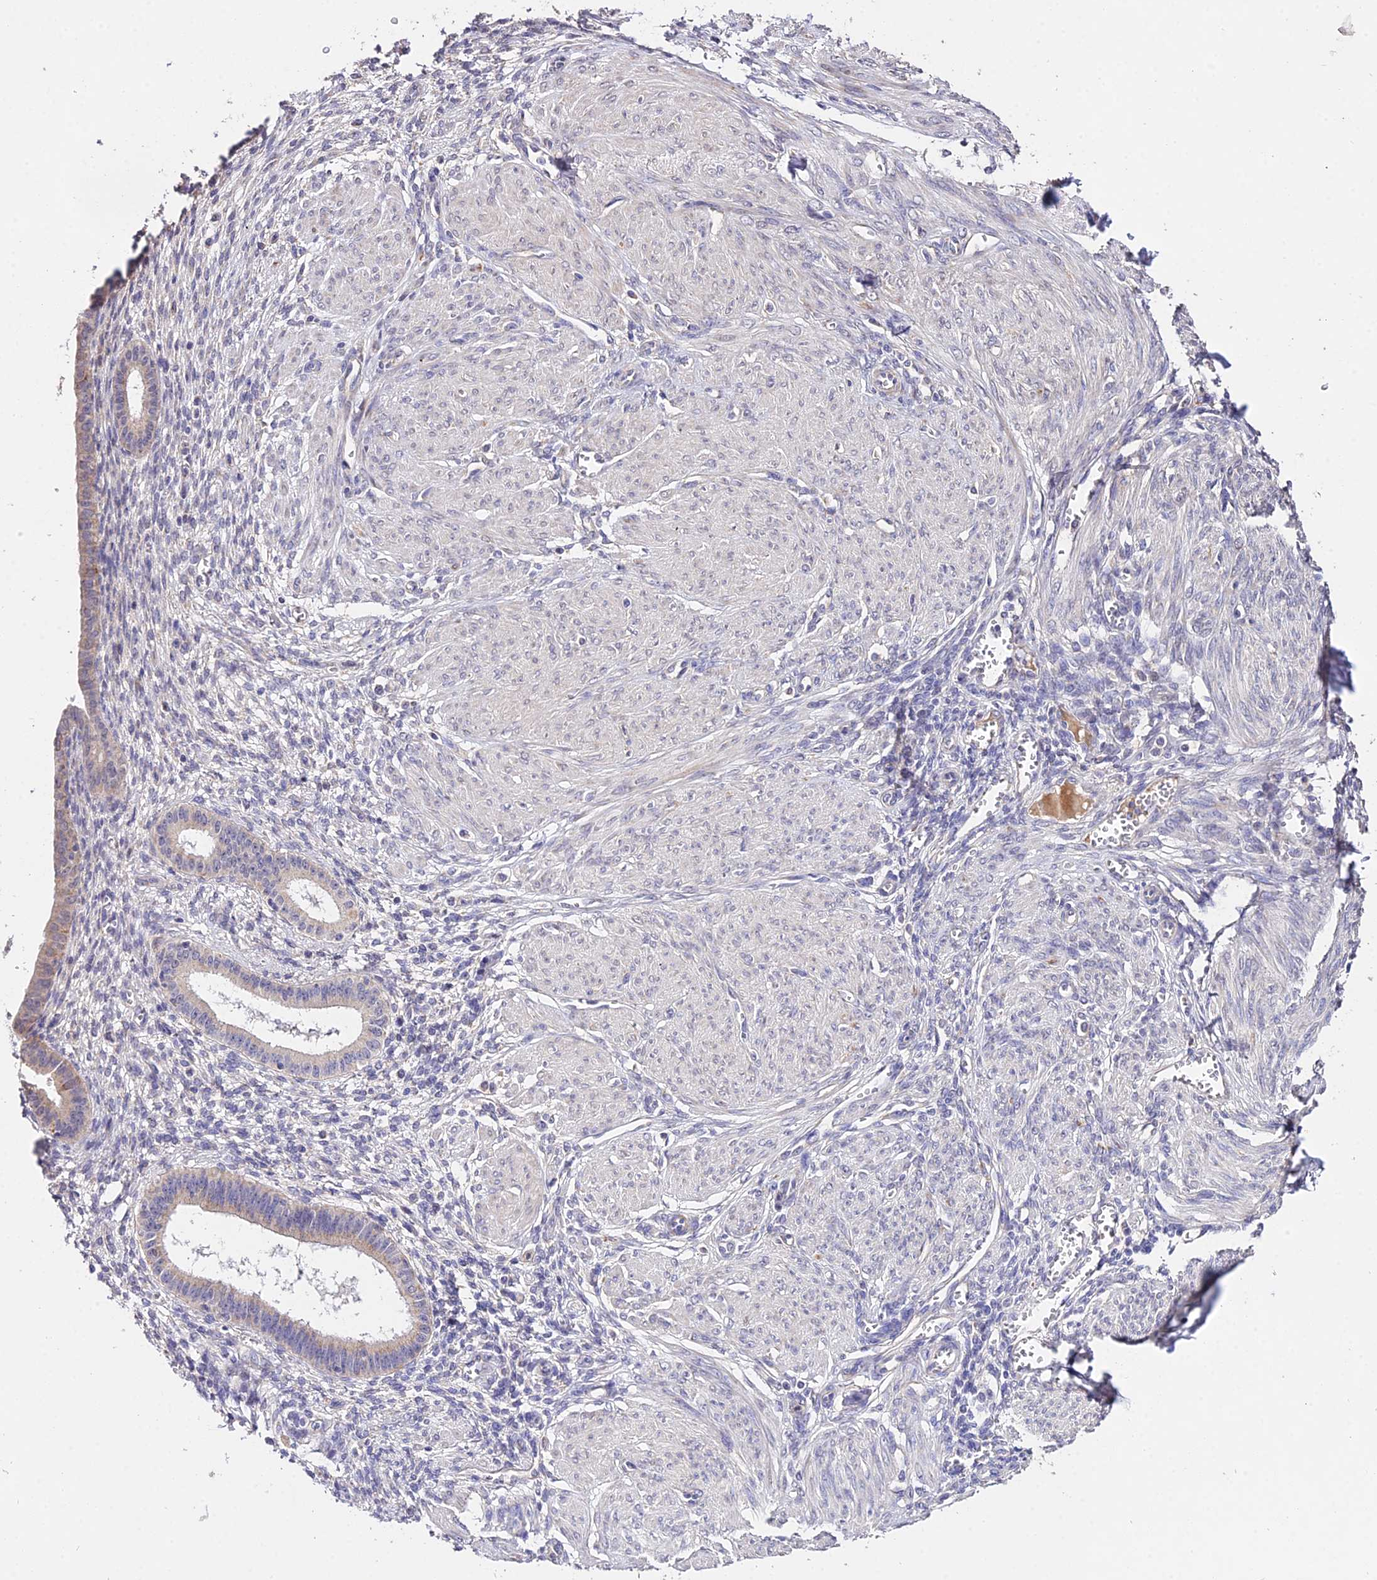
{"staining": {"intensity": "negative", "quantity": "none", "location": "none"}, "tissue": "endometrium", "cell_type": "Cells in endometrial stroma", "image_type": "normal", "snomed": [{"axis": "morphology", "description": "Normal tissue, NOS"}, {"axis": "topography", "description": "Endometrium"}], "caption": "Immunohistochemistry (IHC) of unremarkable endometrium shows no positivity in cells in endometrial stroma.", "gene": "WDR5B", "patient": {"sex": "female", "age": 72}}